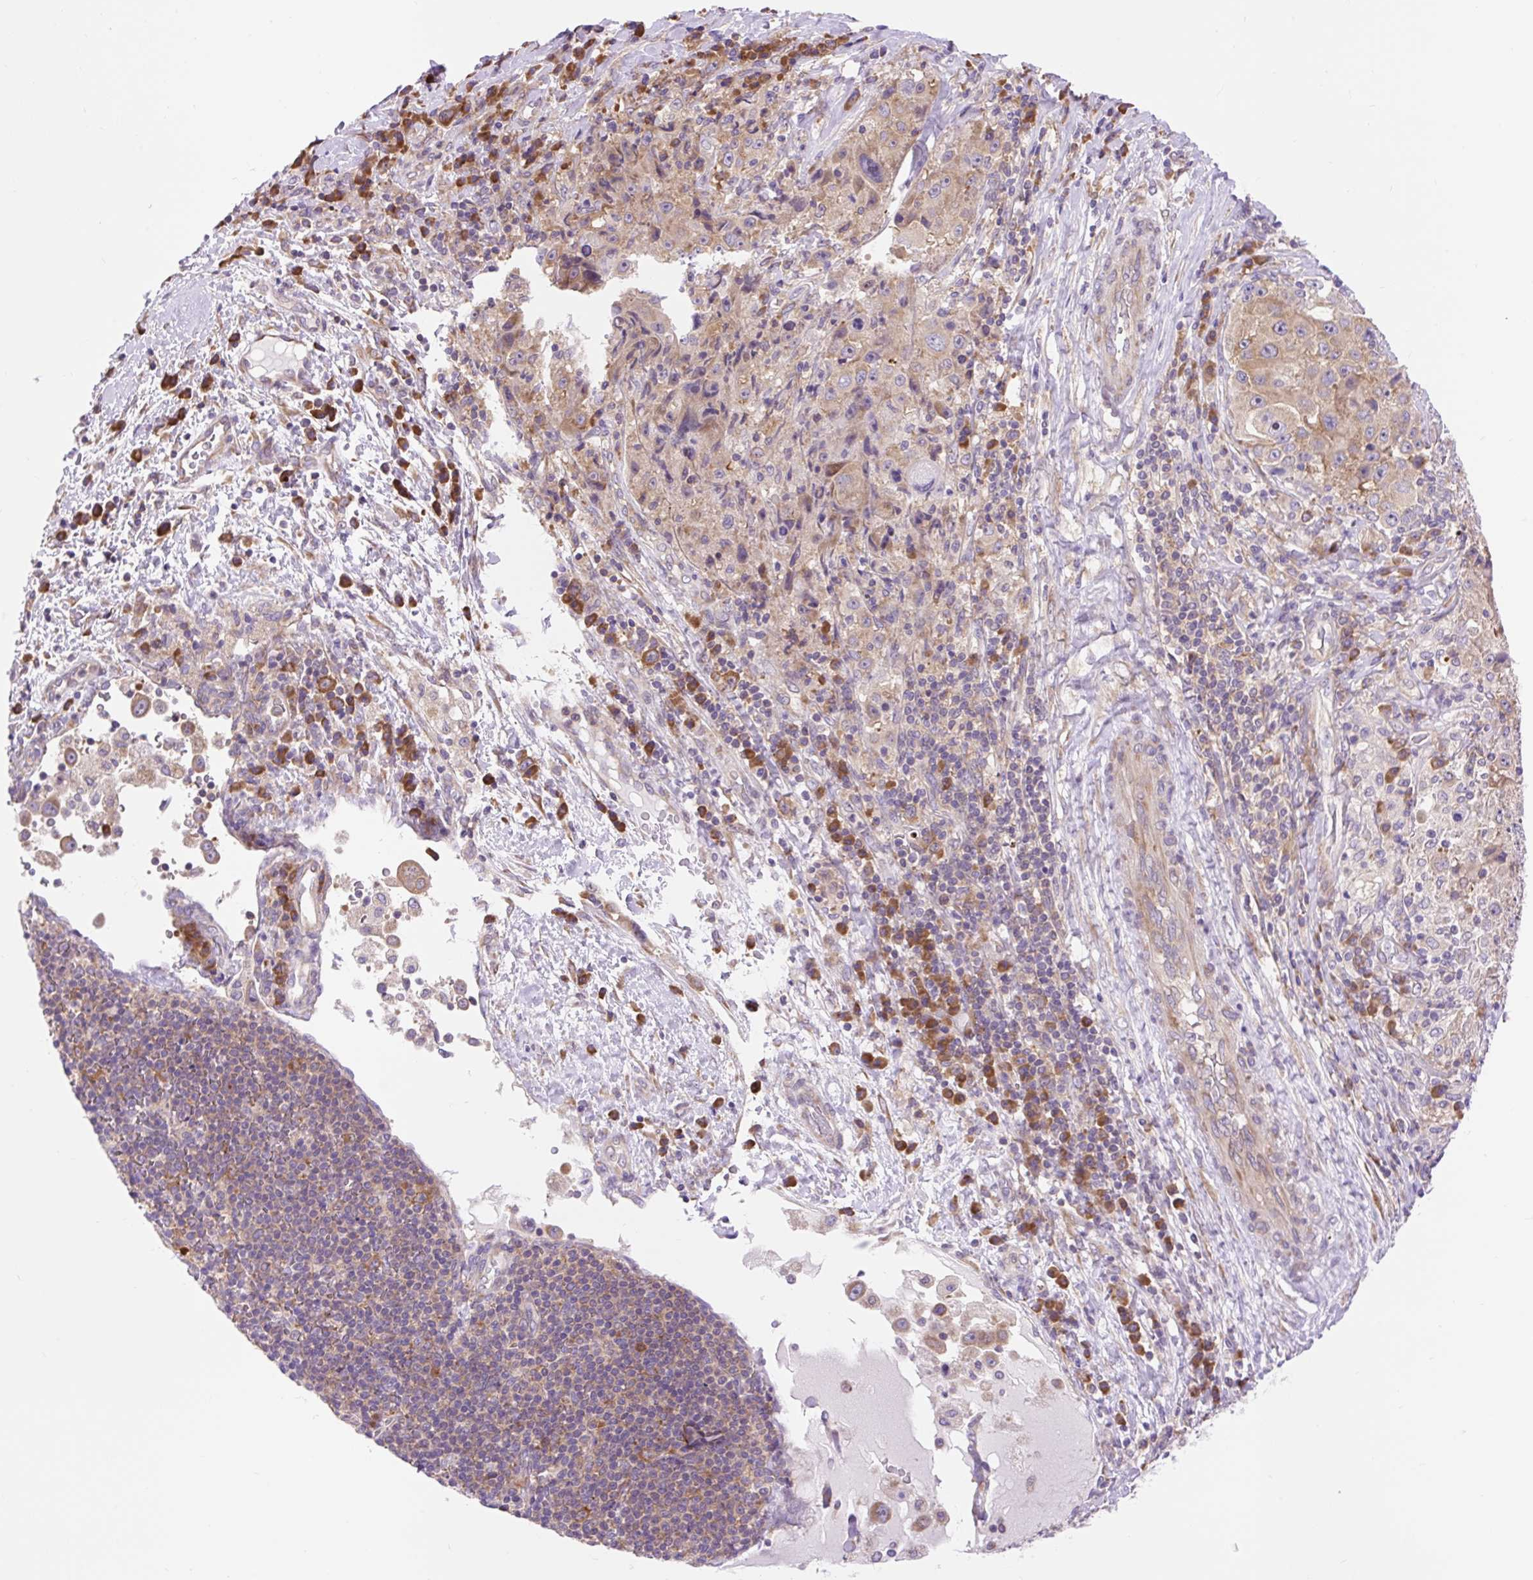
{"staining": {"intensity": "weak", "quantity": ">75%", "location": "cytoplasmic/membranous"}, "tissue": "melanoma", "cell_type": "Tumor cells", "image_type": "cancer", "snomed": [{"axis": "morphology", "description": "Malignant melanoma, Metastatic site"}, {"axis": "topography", "description": "Lymph node"}], "caption": "Protein staining exhibits weak cytoplasmic/membranous positivity in approximately >75% of tumor cells in melanoma.", "gene": "GPR45", "patient": {"sex": "male", "age": 62}}